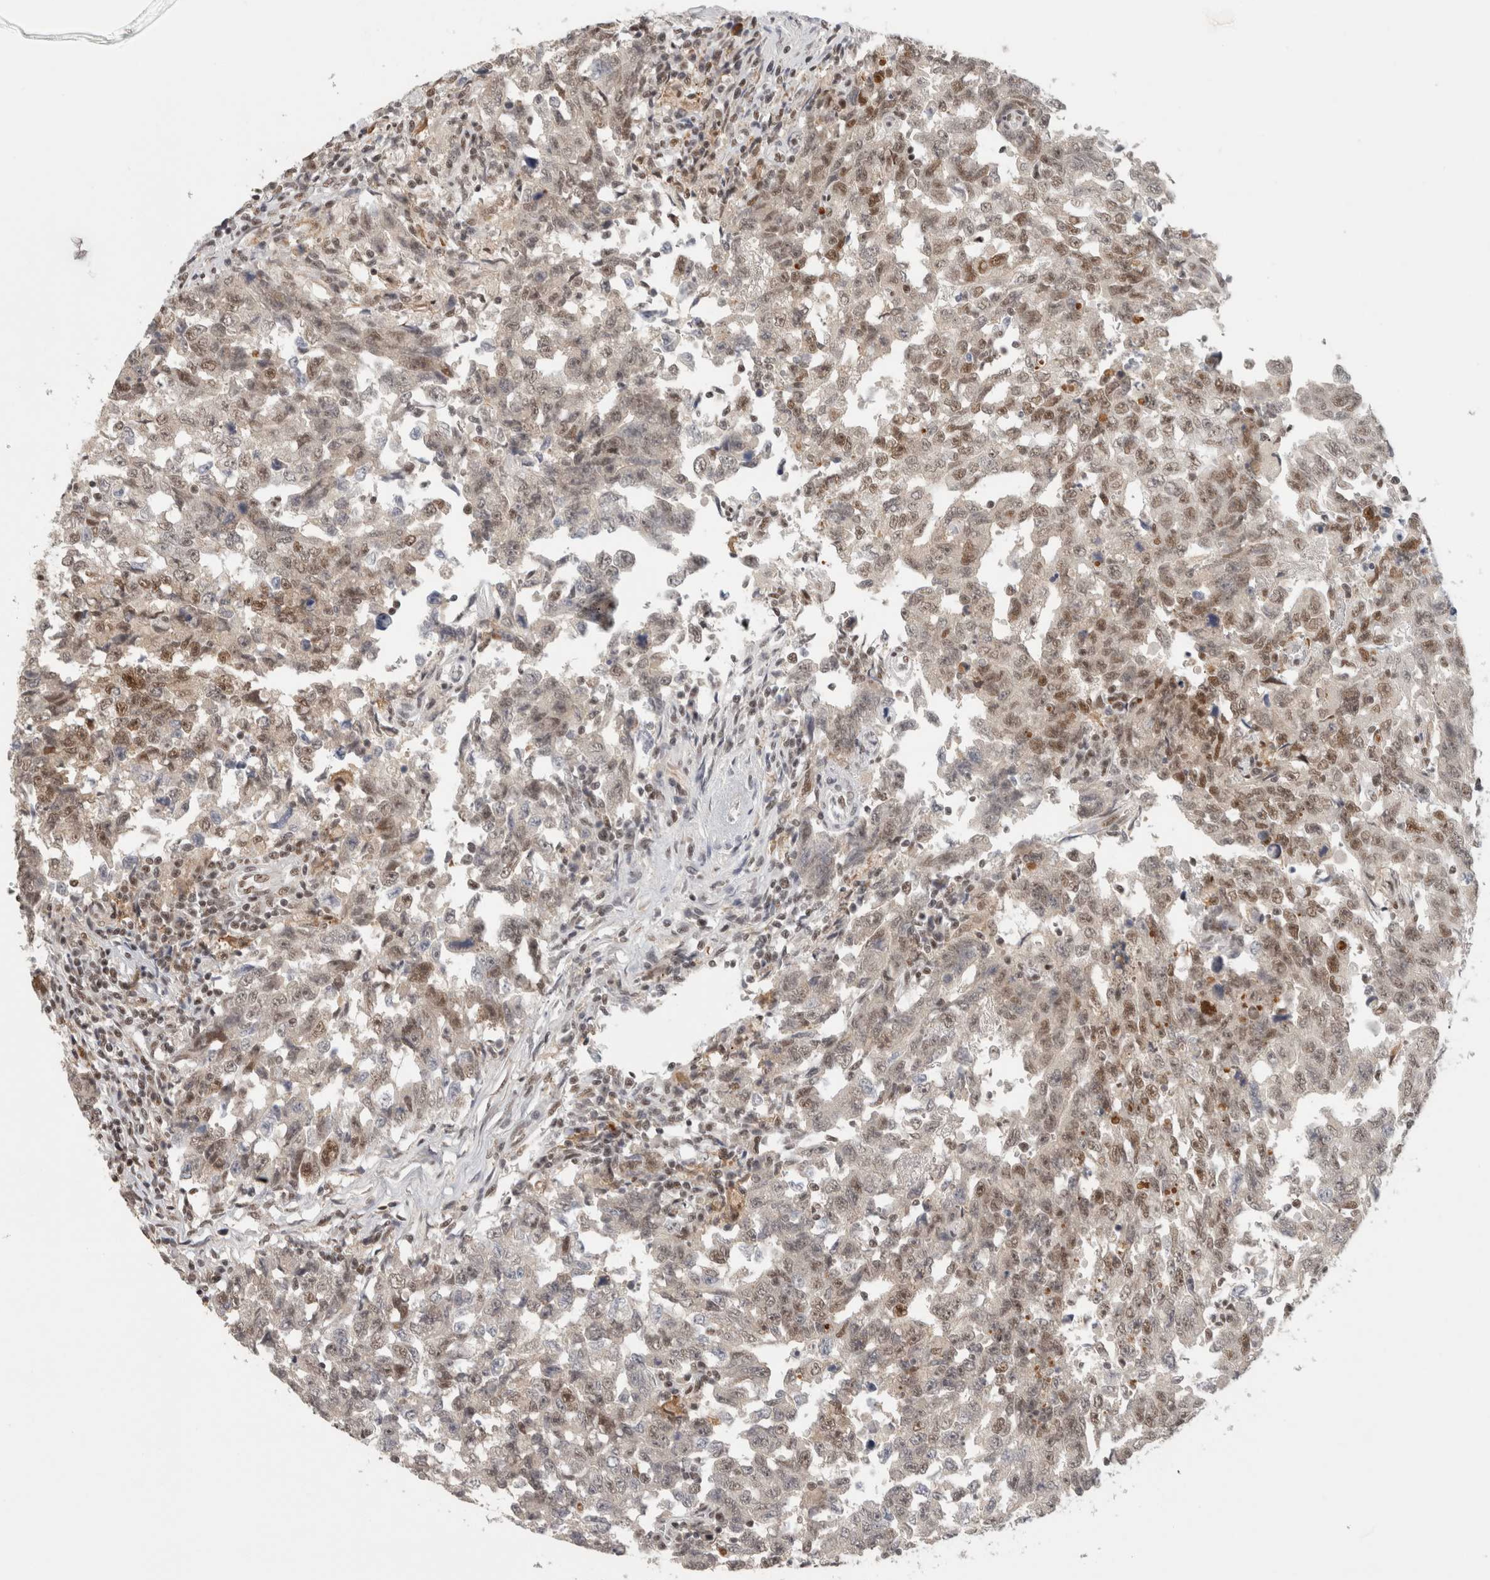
{"staining": {"intensity": "moderate", "quantity": "25%-75%", "location": "nuclear"}, "tissue": "testis cancer", "cell_type": "Tumor cells", "image_type": "cancer", "snomed": [{"axis": "morphology", "description": "Carcinoma, Embryonal, NOS"}, {"axis": "topography", "description": "Testis"}], "caption": "Human testis embryonal carcinoma stained with a protein marker displays moderate staining in tumor cells.", "gene": "ZNF830", "patient": {"sex": "male", "age": 26}}